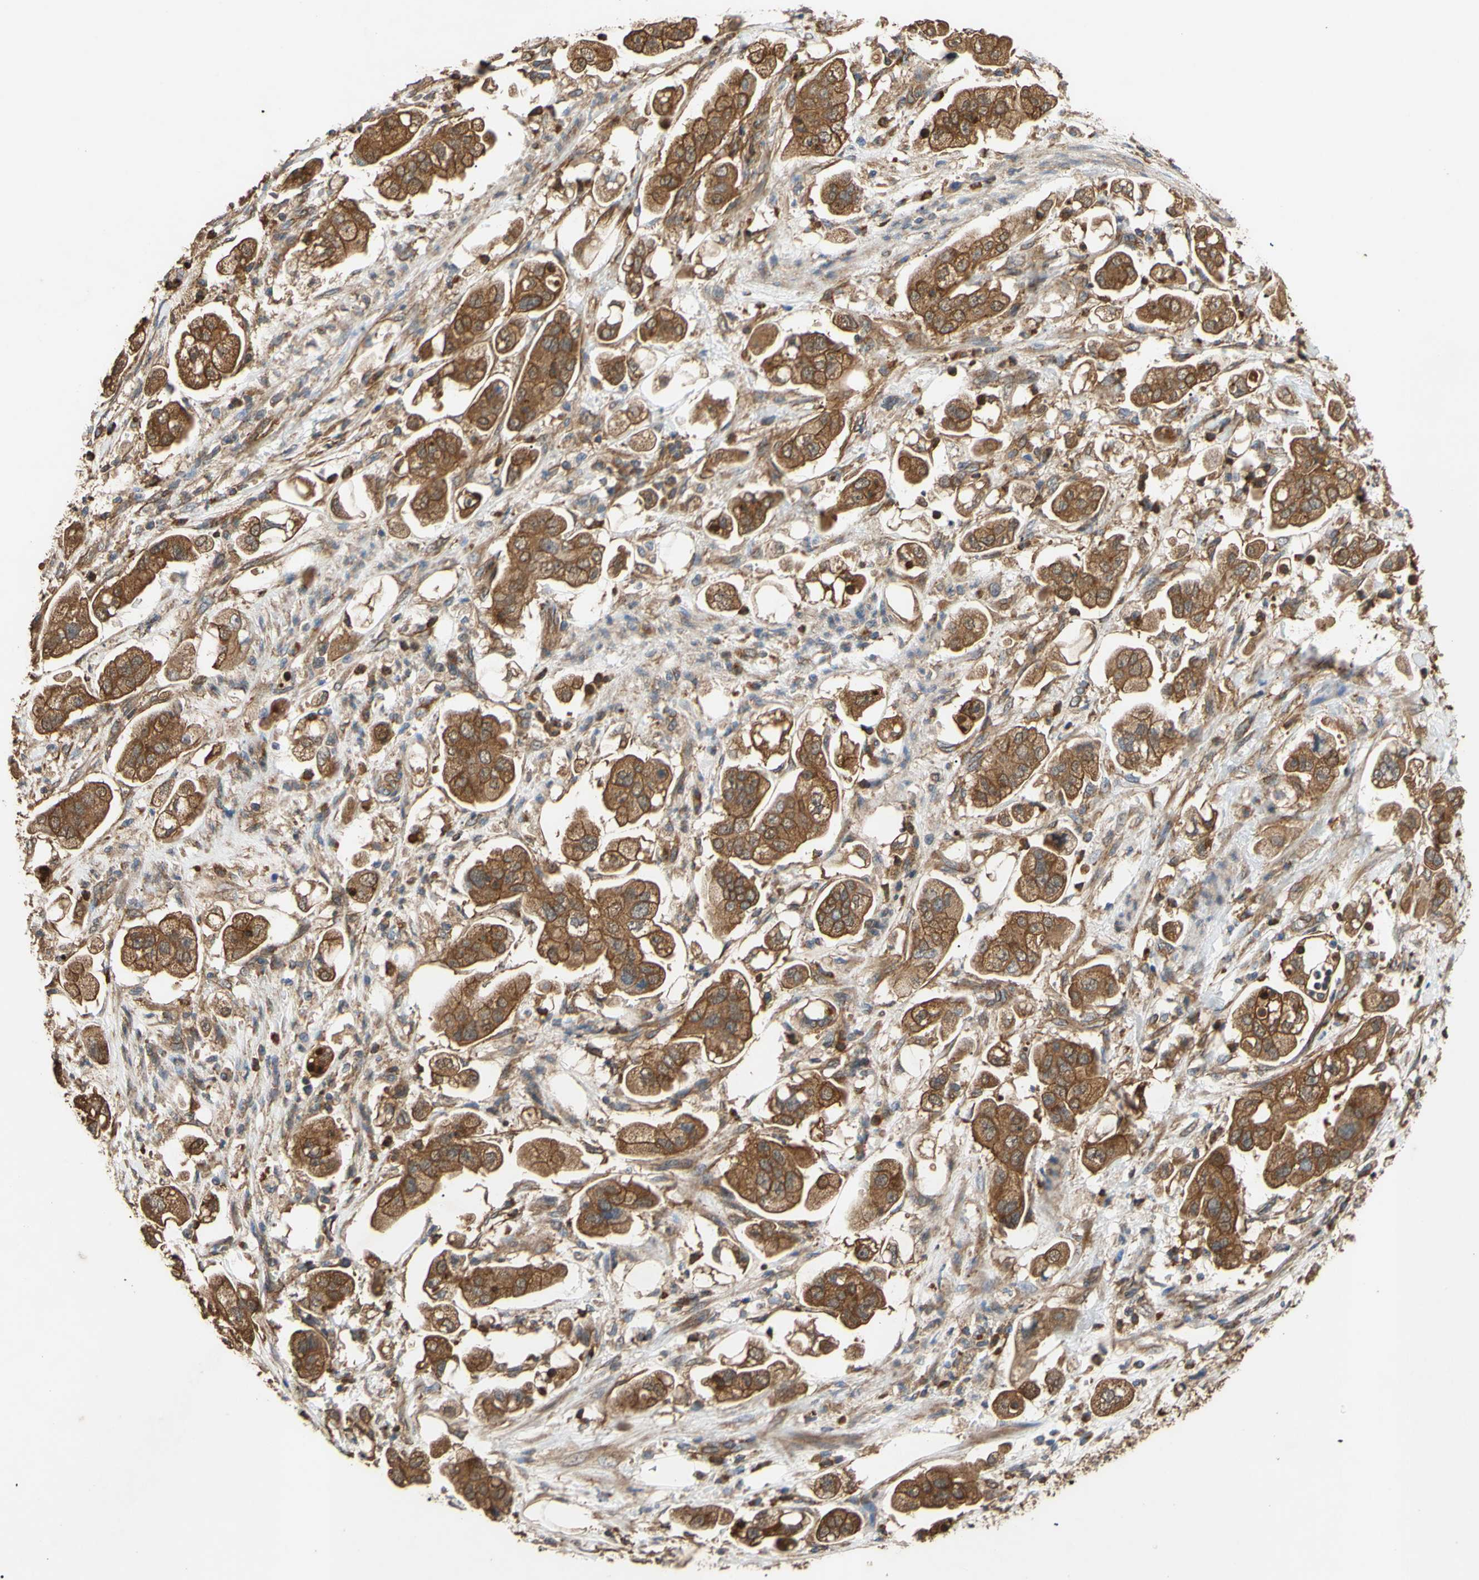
{"staining": {"intensity": "strong", "quantity": ">75%", "location": "cytoplasmic/membranous"}, "tissue": "stomach cancer", "cell_type": "Tumor cells", "image_type": "cancer", "snomed": [{"axis": "morphology", "description": "Adenocarcinoma, NOS"}, {"axis": "topography", "description": "Stomach"}], "caption": "About >75% of tumor cells in adenocarcinoma (stomach) reveal strong cytoplasmic/membranous protein staining as visualized by brown immunohistochemical staining.", "gene": "CTTN", "patient": {"sex": "male", "age": 62}}